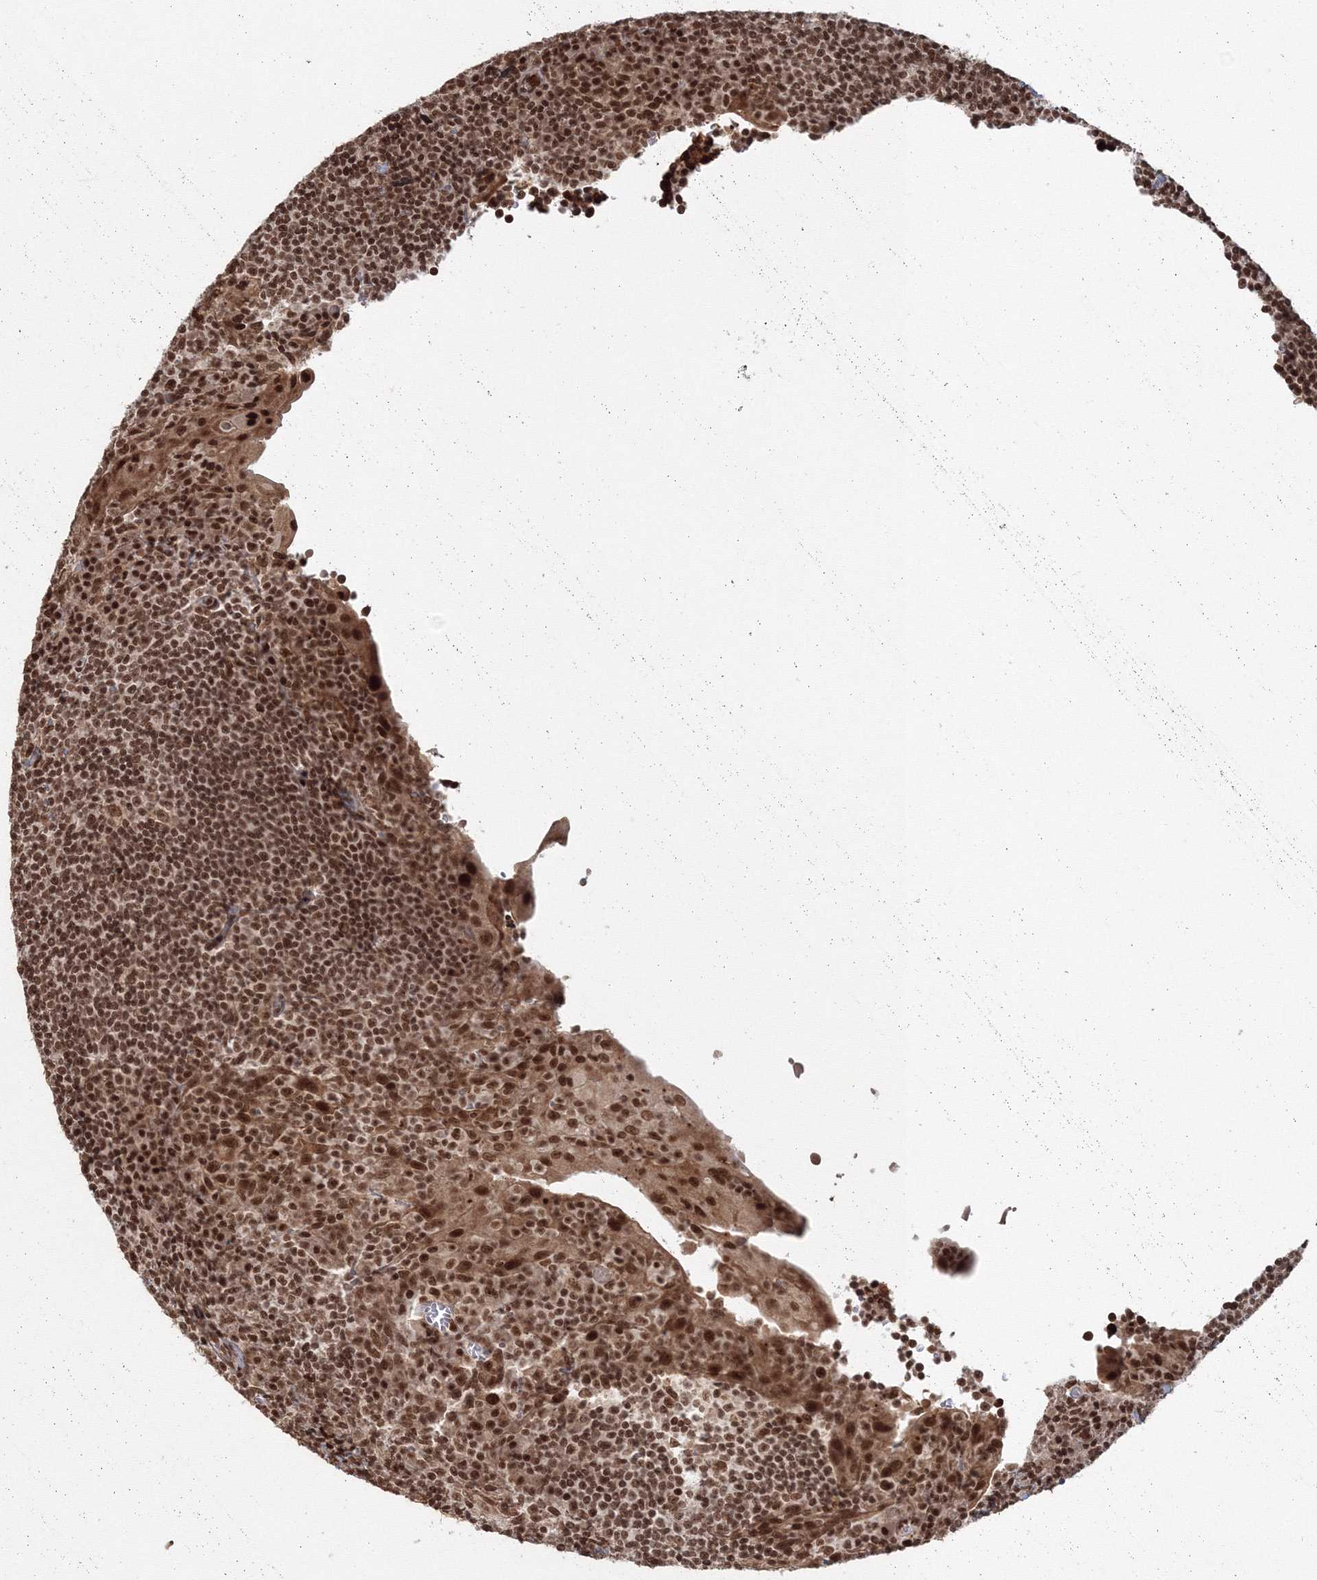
{"staining": {"intensity": "strong", "quantity": ">75%", "location": "nuclear"}, "tissue": "tonsil", "cell_type": "Germinal center cells", "image_type": "normal", "snomed": [{"axis": "morphology", "description": "Normal tissue, NOS"}, {"axis": "topography", "description": "Tonsil"}], "caption": "The immunohistochemical stain labels strong nuclear positivity in germinal center cells of benign tonsil. (DAB IHC with brightfield microscopy, high magnification).", "gene": "KIF20A", "patient": {"sex": "male", "age": 37}}